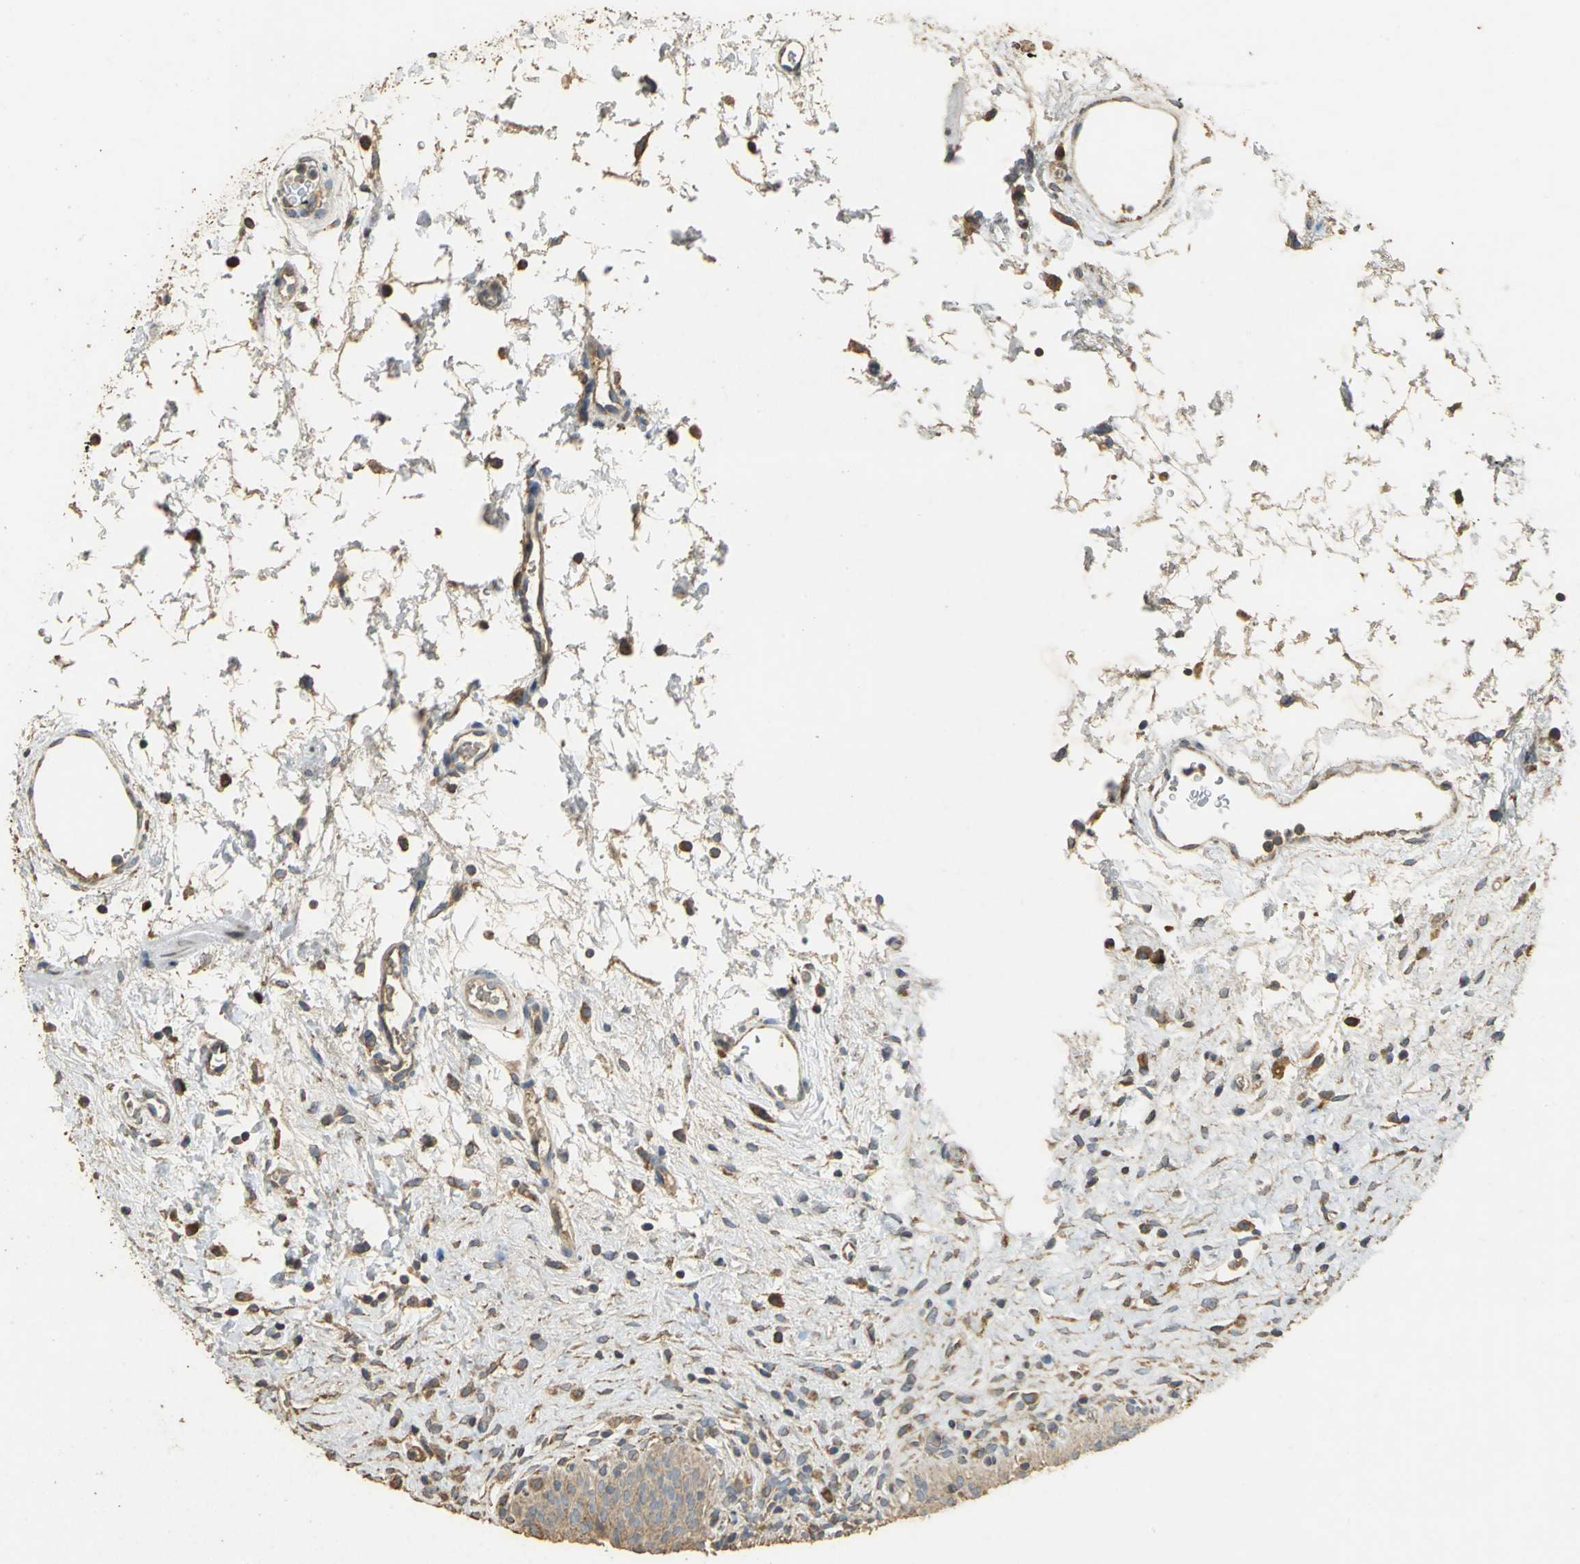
{"staining": {"intensity": "moderate", "quantity": ">75%", "location": "cytoplasmic/membranous"}, "tissue": "urinary bladder", "cell_type": "Urothelial cells", "image_type": "normal", "snomed": [{"axis": "morphology", "description": "Normal tissue, NOS"}, {"axis": "topography", "description": "Urinary bladder"}], "caption": "A high-resolution micrograph shows immunohistochemistry staining of unremarkable urinary bladder, which exhibits moderate cytoplasmic/membranous staining in about >75% of urothelial cells.", "gene": "ACSL4", "patient": {"sex": "male", "age": 51}}